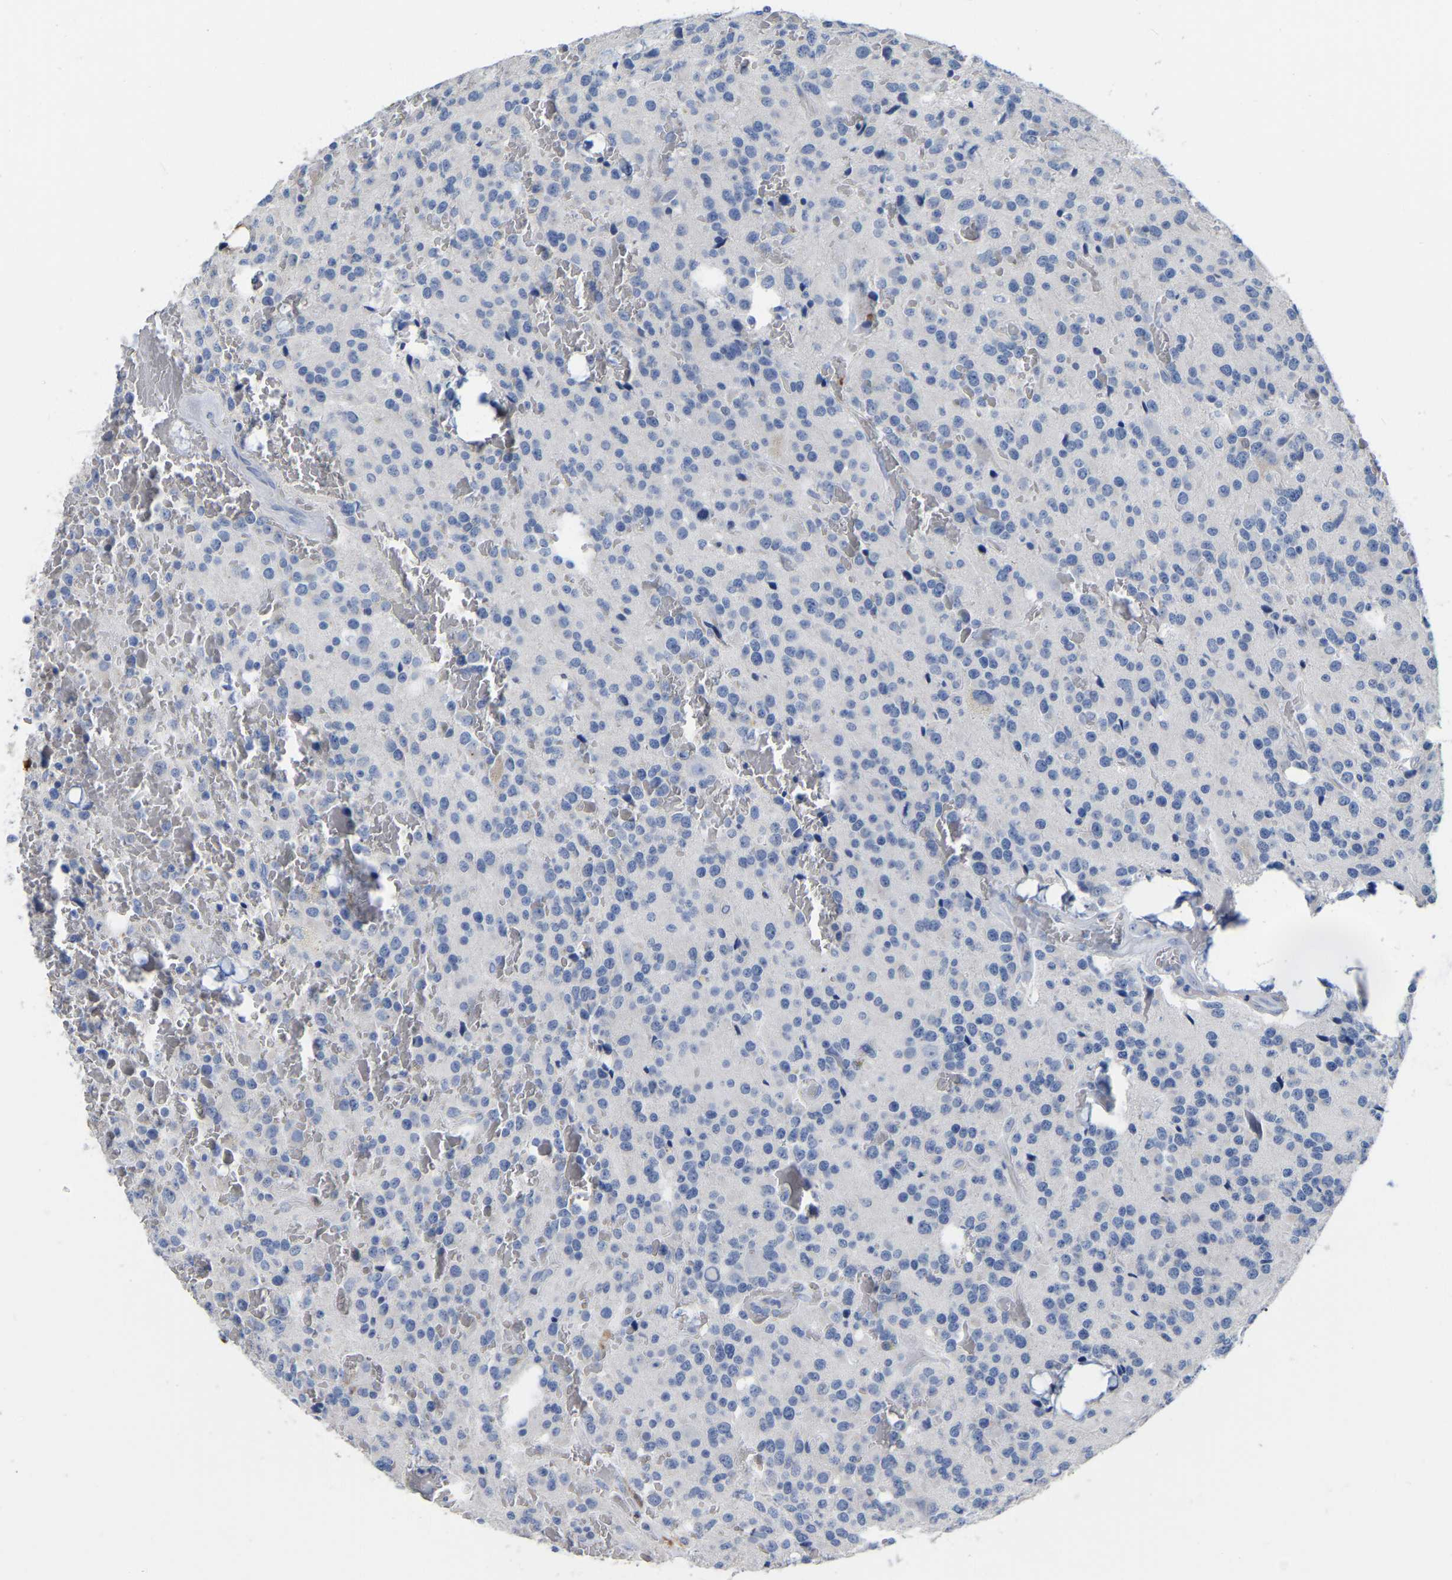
{"staining": {"intensity": "negative", "quantity": "none", "location": "none"}, "tissue": "glioma", "cell_type": "Tumor cells", "image_type": "cancer", "snomed": [{"axis": "morphology", "description": "Glioma, malignant, Low grade"}, {"axis": "topography", "description": "Brain"}], "caption": "Tumor cells are negative for brown protein staining in glioma.", "gene": "ULBP2", "patient": {"sex": "male", "age": 58}}